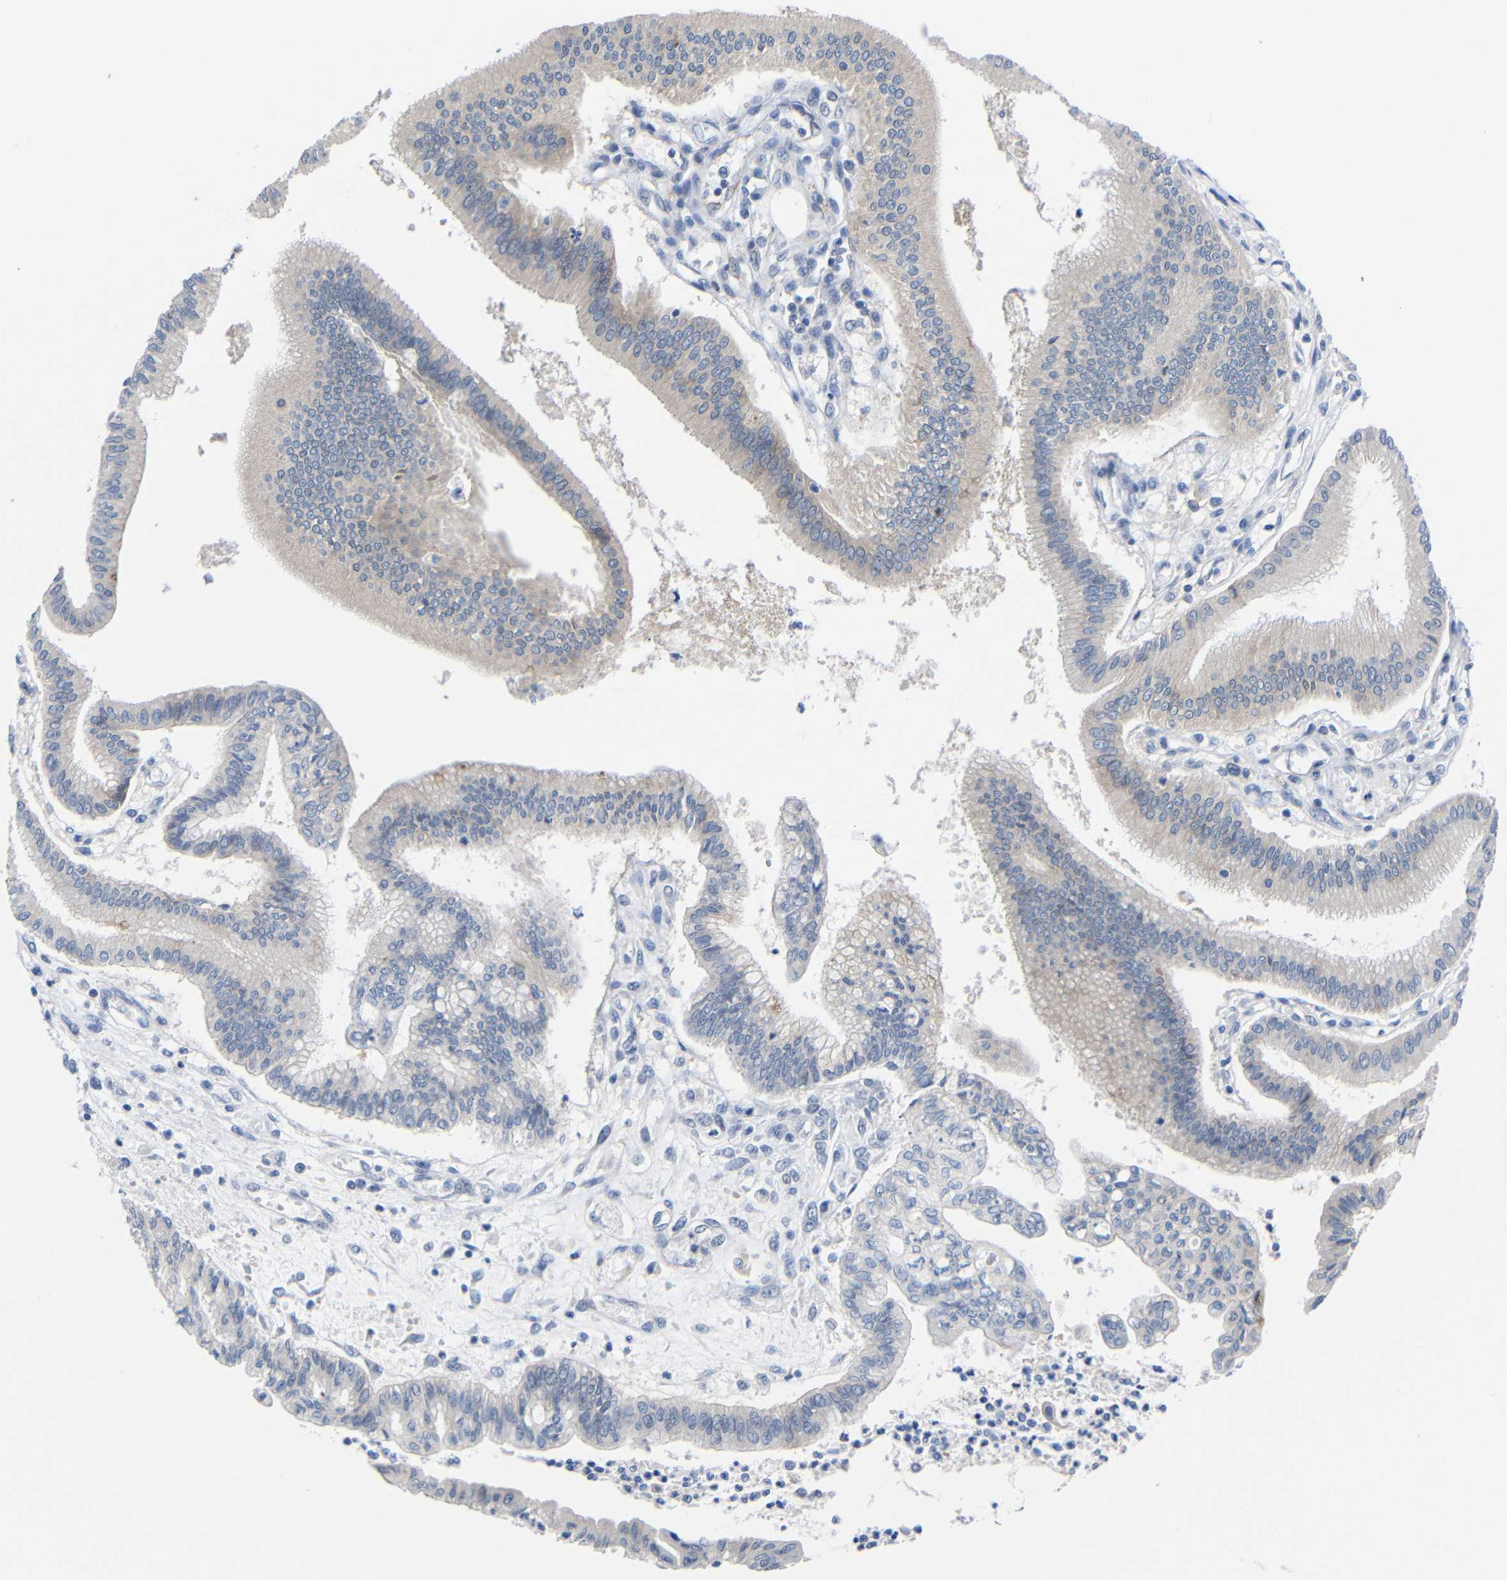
{"staining": {"intensity": "weak", "quantity": "25%-75%", "location": "cytoplasmic/membranous"}, "tissue": "pancreatic cancer", "cell_type": "Tumor cells", "image_type": "cancer", "snomed": [{"axis": "morphology", "description": "Adenocarcinoma, NOS"}, {"axis": "topography", "description": "Pancreas"}], "caption": "Human pancreatic cancer stained with a protein marker shows weak staining in tumor cells.", "gene": "CMTM1", "patient": {"sex": "male", "age": 56}}